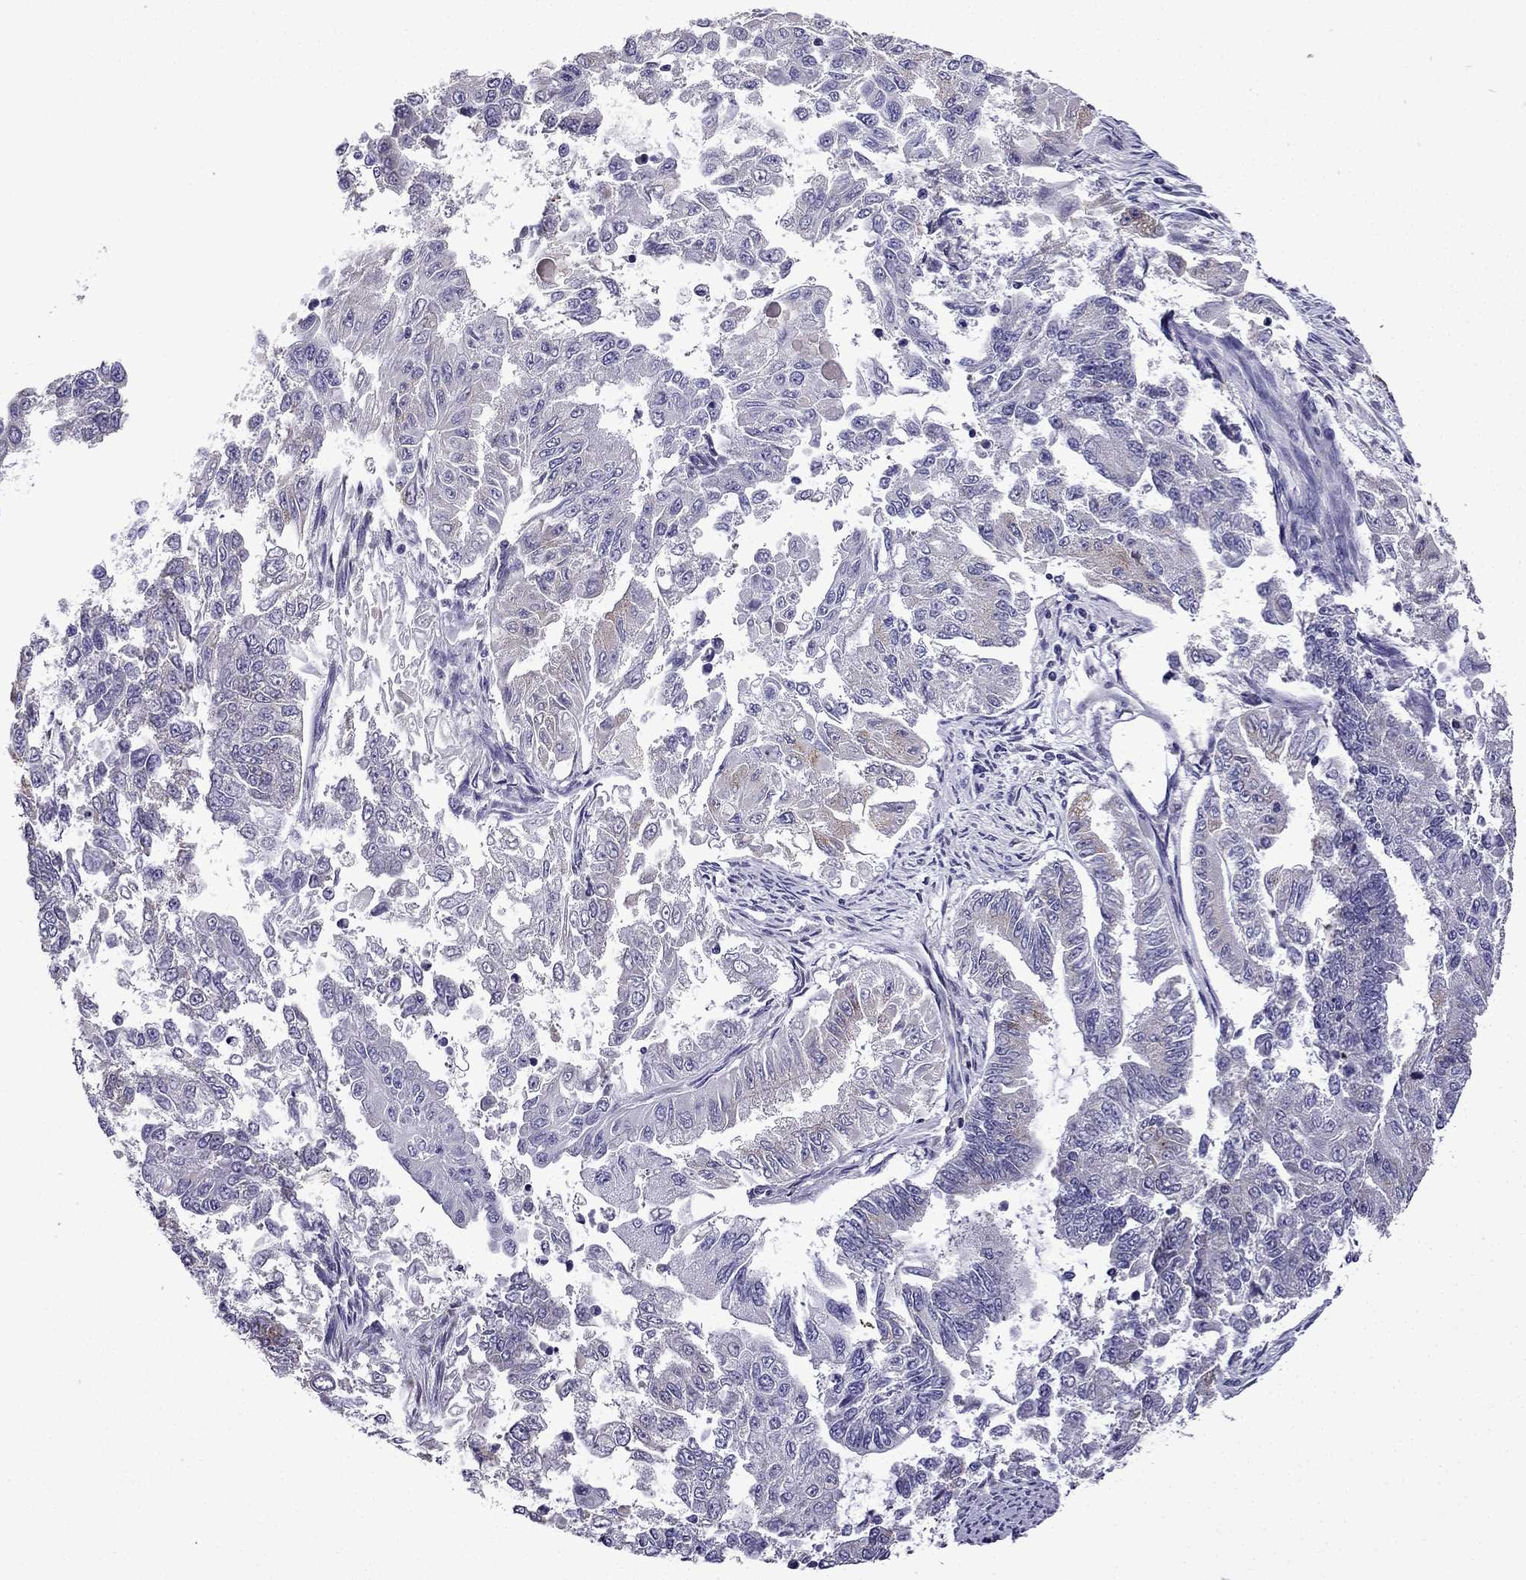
{"staining": {"intensity": "negative", "quantity": "none", "location": "none"}, "tissue": "endometrial cancer", "cell_type": "Tumor cells", "image_type": "cancer", "snomed": [{"axis": "morphology", "description": "Adenocarcinoma, NOS"}, {"axis": "topography", "description": "Uterus"}], "caption": "The IHC image has no significant positivity in tumor cells of adenocarcinoma (endometrial) tissue.", "gene": "TTN", "patient": {"sex": "female", "age": 59}}